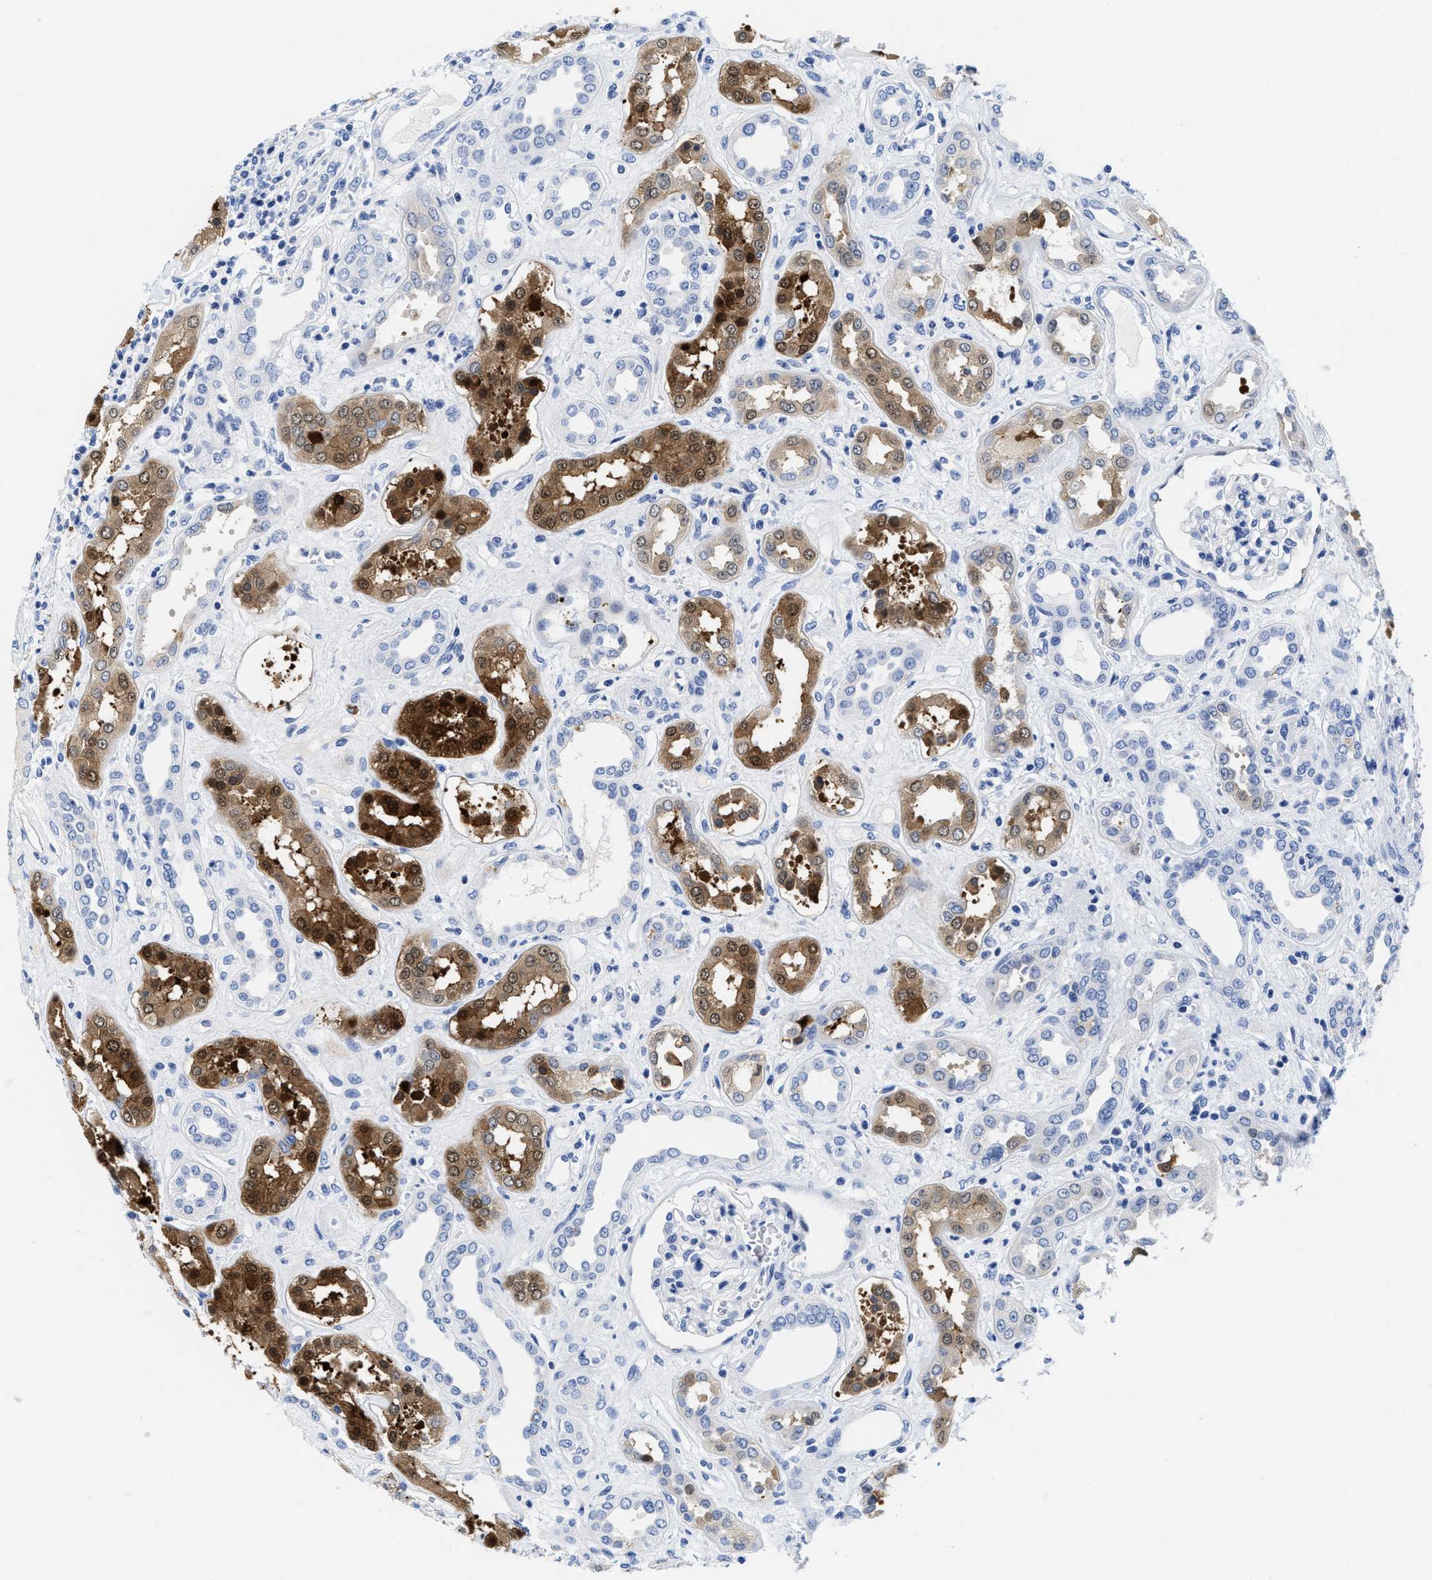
{"staining": {"intensity": "negative", "quantity": "none", "location": "none"}, "tissue": "kidney", "cell_type": "Cells in glomeruli", "image_type": "normal", "snomed": [{"axis": "morphology", "description": "Normal tissue, NOS"}, {"axis": "topography", "description": "Kidney"}], "caption": "Kidney was stained to show a protein in brown. There is no significant positivity in cells in glomeruli. (Stains: DAB immunohistochemistry (IHC) with hematoxylin counter stain, Microscopy: brightfield microscopy at high magnification).", "gene": "TTC3", "patient": {"sex": "male", "age": 59}}